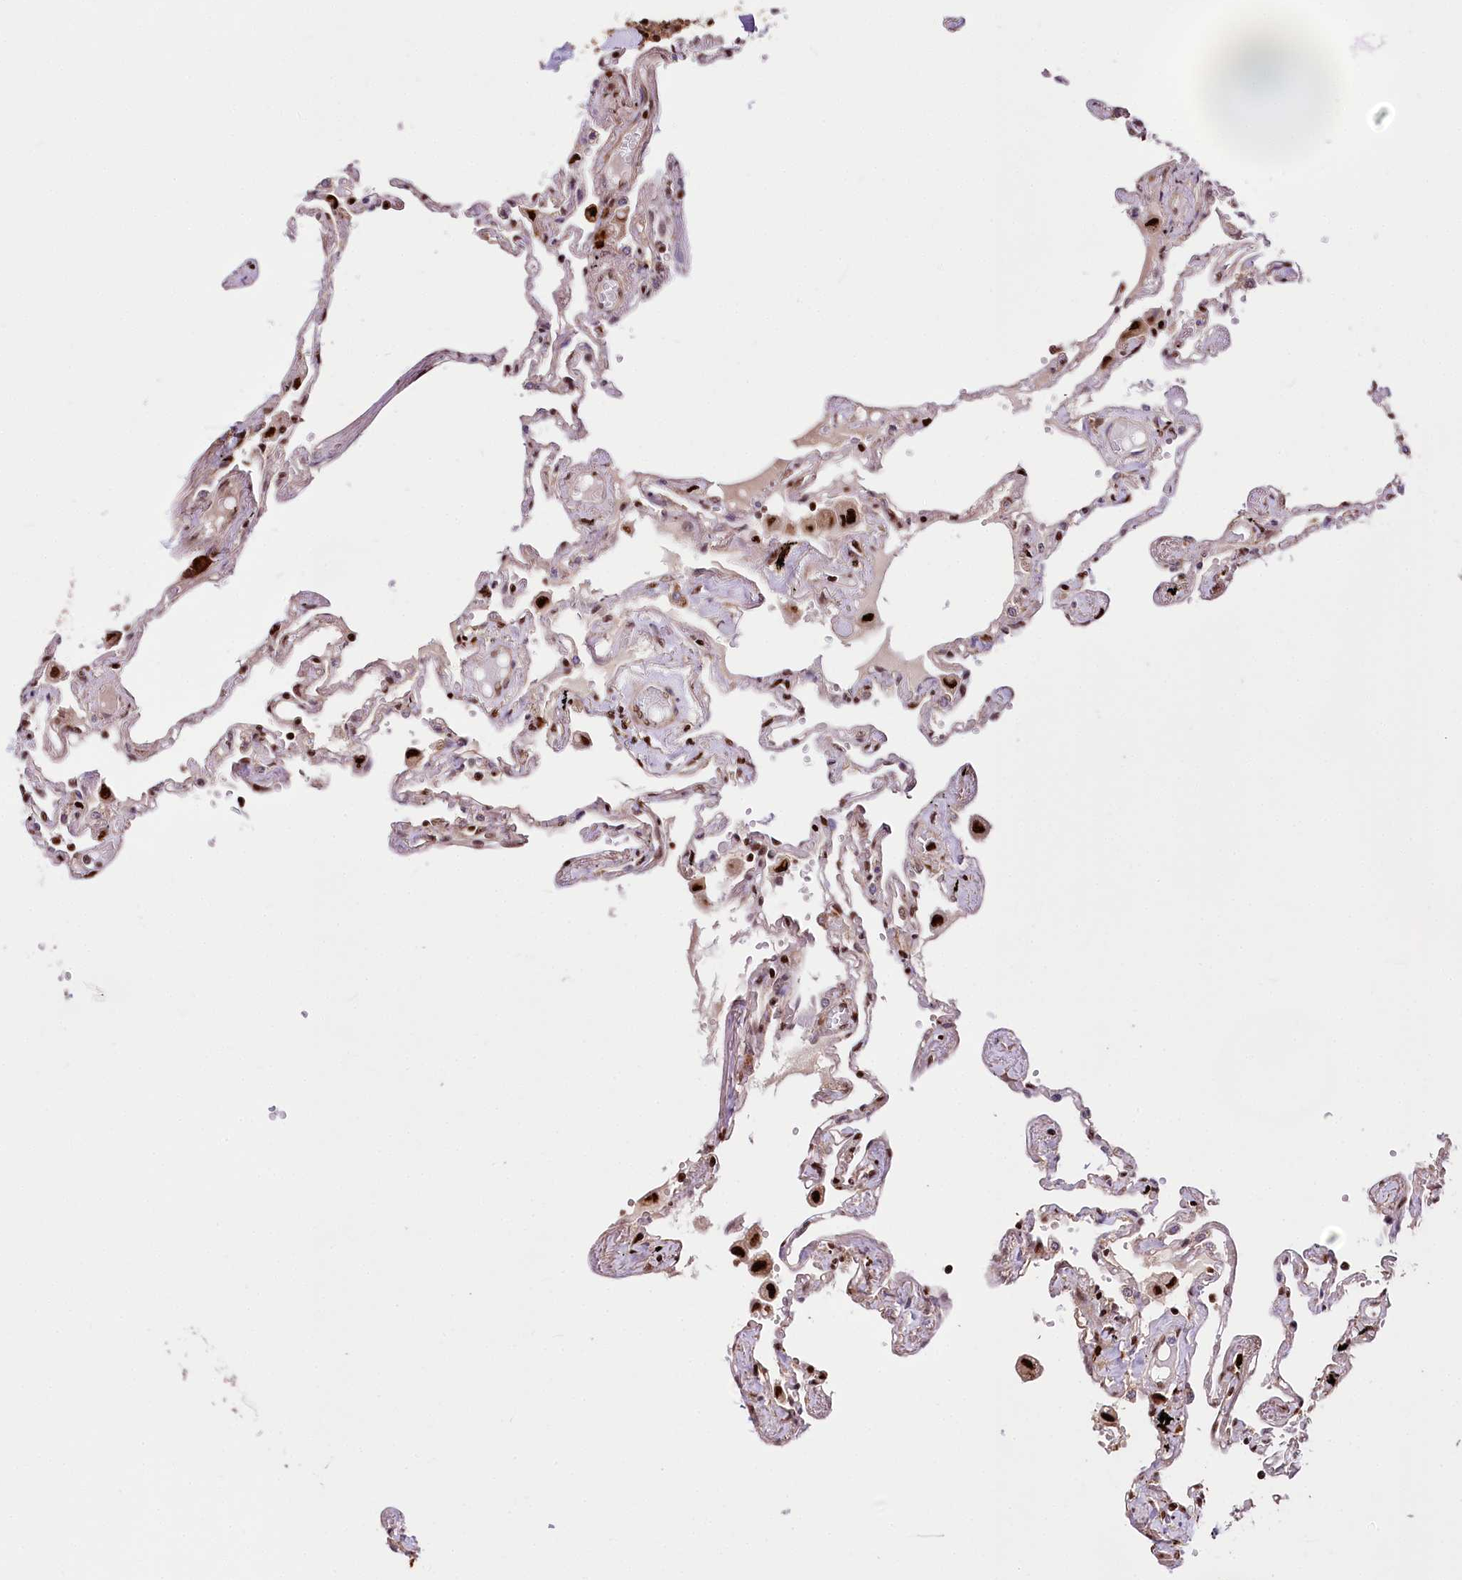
{"staining": {"intensity": "moderate", "quantity": "25%-75%", "location": "nuclear"}, "tissue": "lung", "cell_type": "Alveolar cells", "image_type": "normal", "snomed": [{"axis": "morphology", "description": "Normal tissue, NOS"}, {"axis": "topography", "description": "Lung"}], "caption": "This micrograph shows normal lung stained with immunohistochemistry (IHC) to label a protein in brown. The nuclear of alveolar cells show moderate positivity for the protein. Nuclei are counter-stained blue.", "gene": "FIGN", "patient": {"sex": "female", "age": 67}}